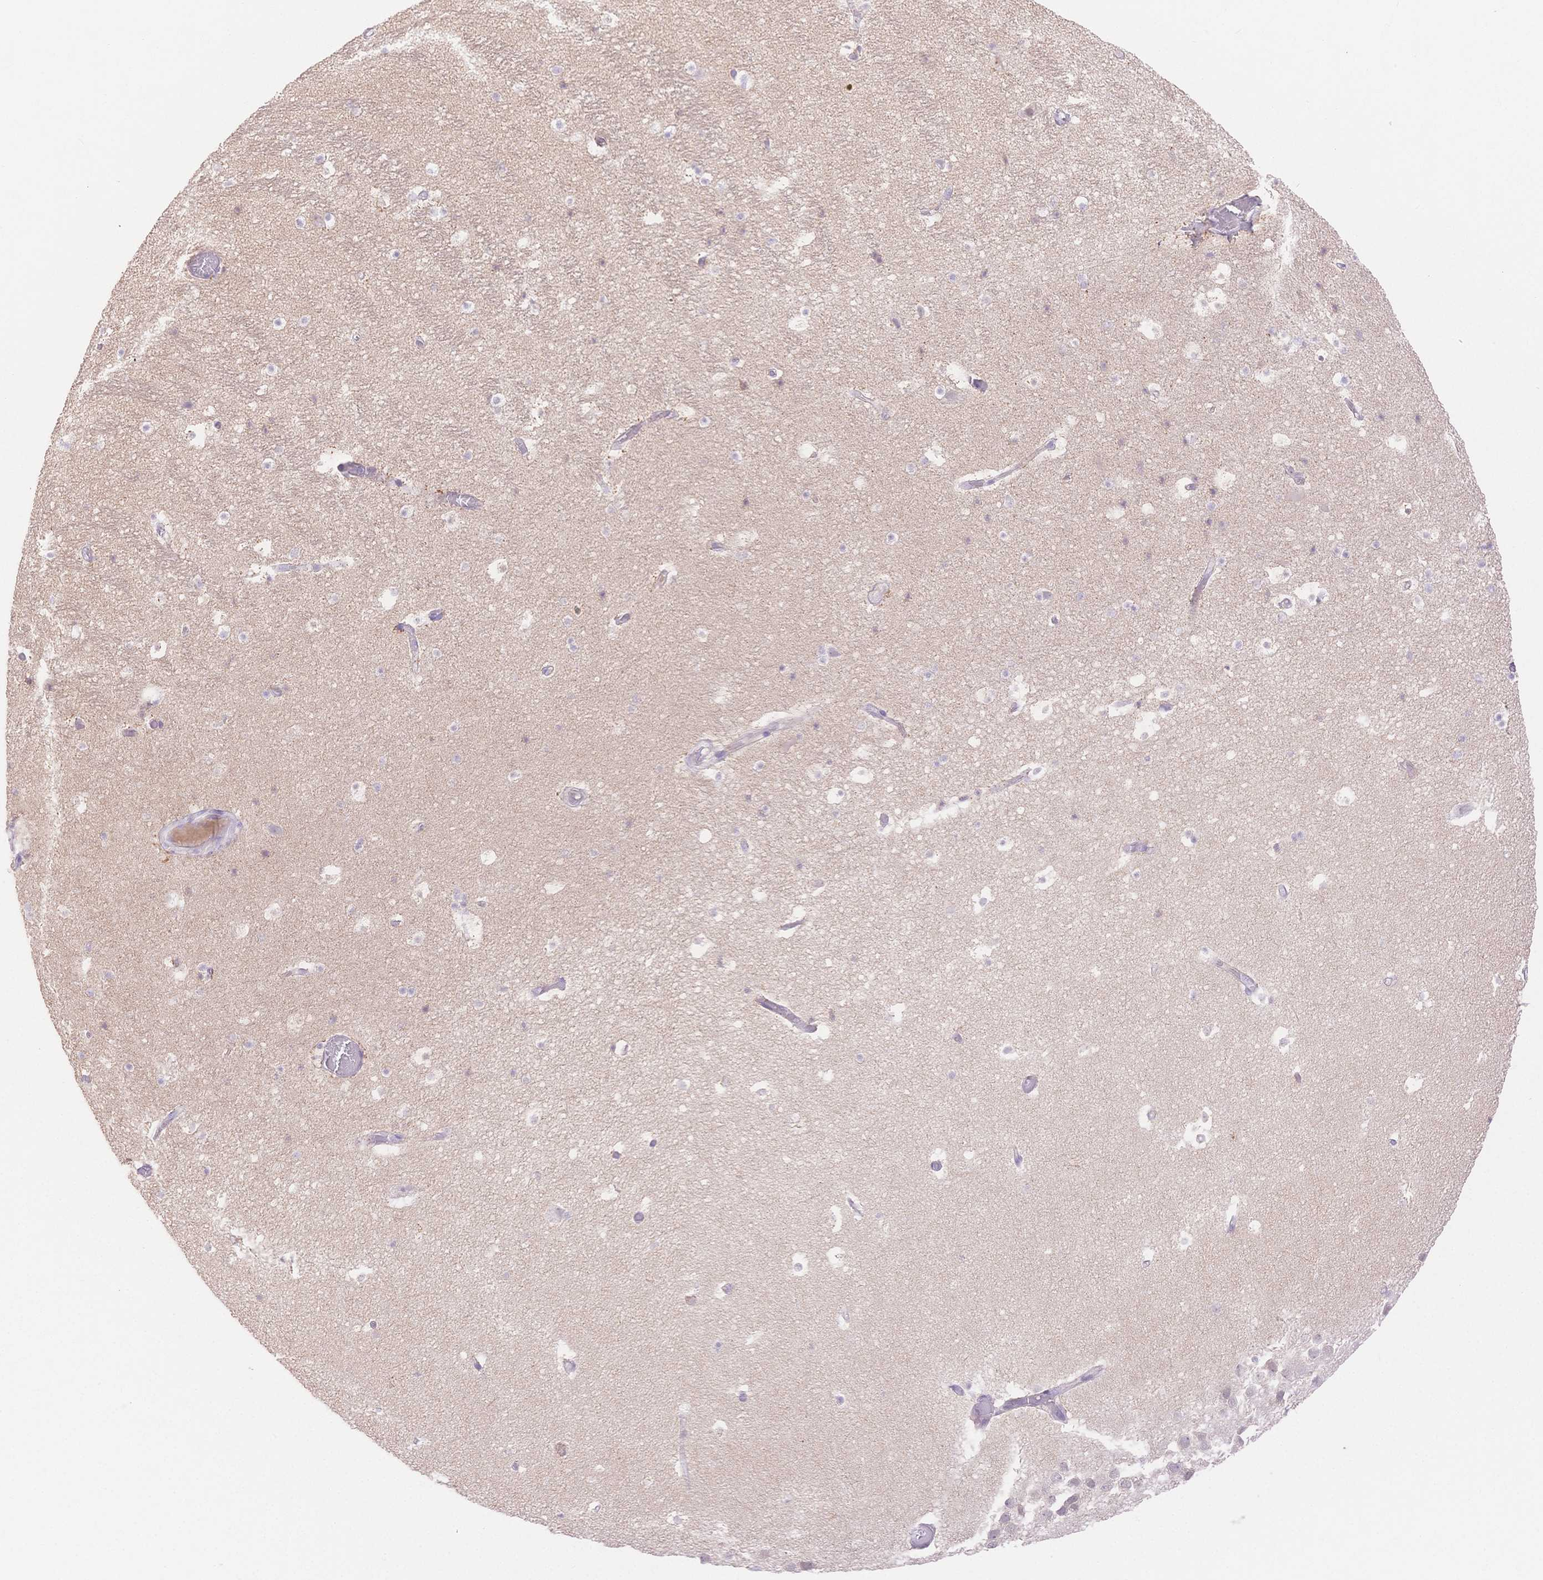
{"staining": {"intensity": "negative", "quantity": "none", "location": "none"}, "tissue": "hippocampus", "cell_type": "Glial cells", "image_type": "normal", "snomed": [{"axis": "morphology", "description": "Normal tissue, NOS"}, {"axis": "topography", "description": "Hippocampus"}], "caption": "Photomicrograph shows no significant protein expression in glial cells of benign hippocampus. (Stains: DAB (3,3'-diaminobenzidine) IHC with hematoxylin counter stain, Microscopy: brightfield microscopy at high magnification).", "gene": "WDR54", "patient": {"sex": "male", "age": 26}}